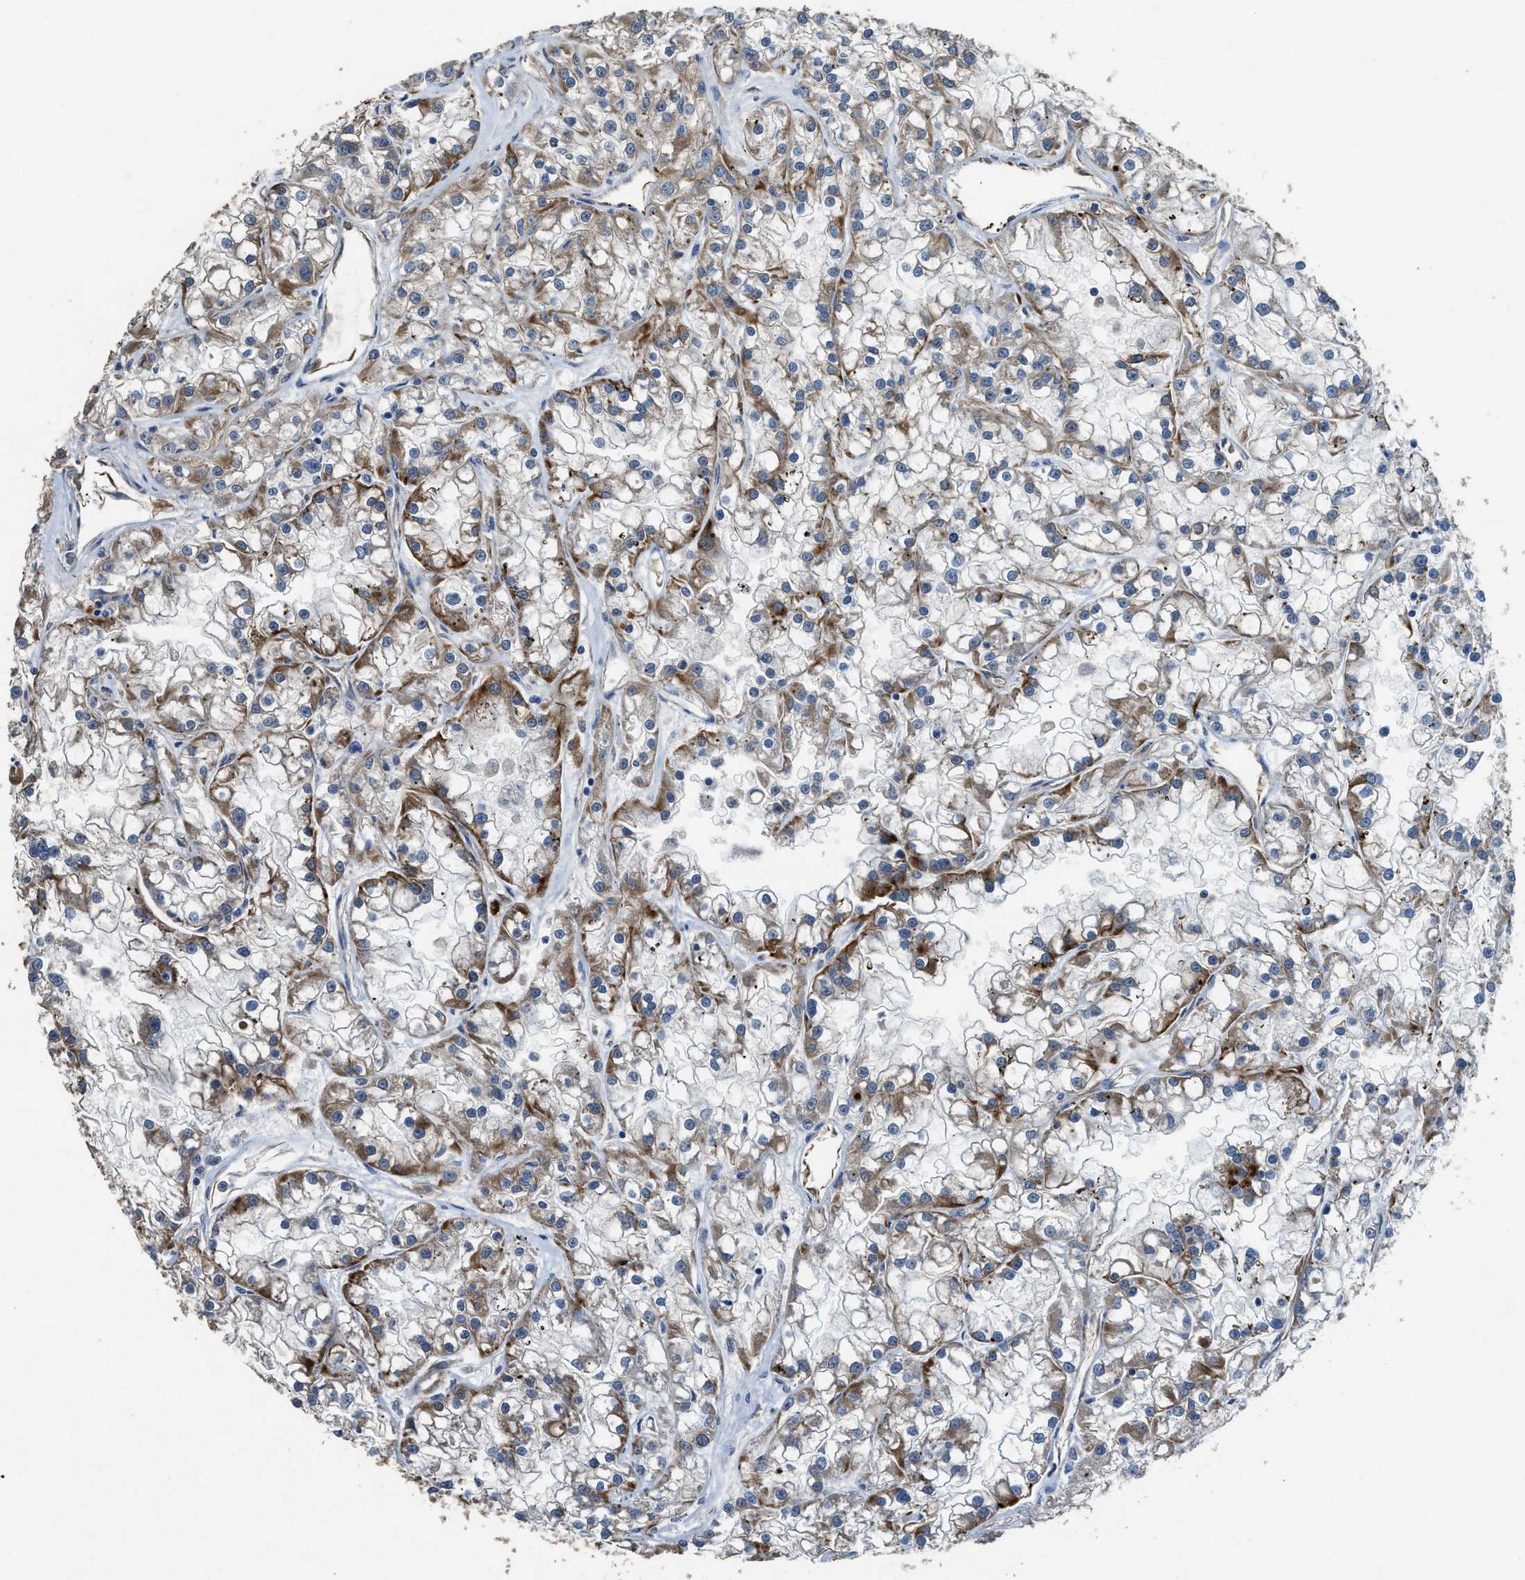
{"staining": {"intensity": "moderate", "quantity": "25%-75%", "location": "cytoplasmic/membranous"}, "tissue": "renal cancer", "cell_type": "Tumor cells", "image_type": "cancer", "snomed": [{"axis": "morphology", "description": "Adenocarcinoma, NOS"}, {"axis": "topography", "description": "Kidney"}], "caption": "This is an image of immunohistochemistry staining of renal cancer, which shows moderate expression in the cytoplasmic/membranous of tumor cells.", "gene": "SYNM", "patient": {"sex": "female", "age": 52}}